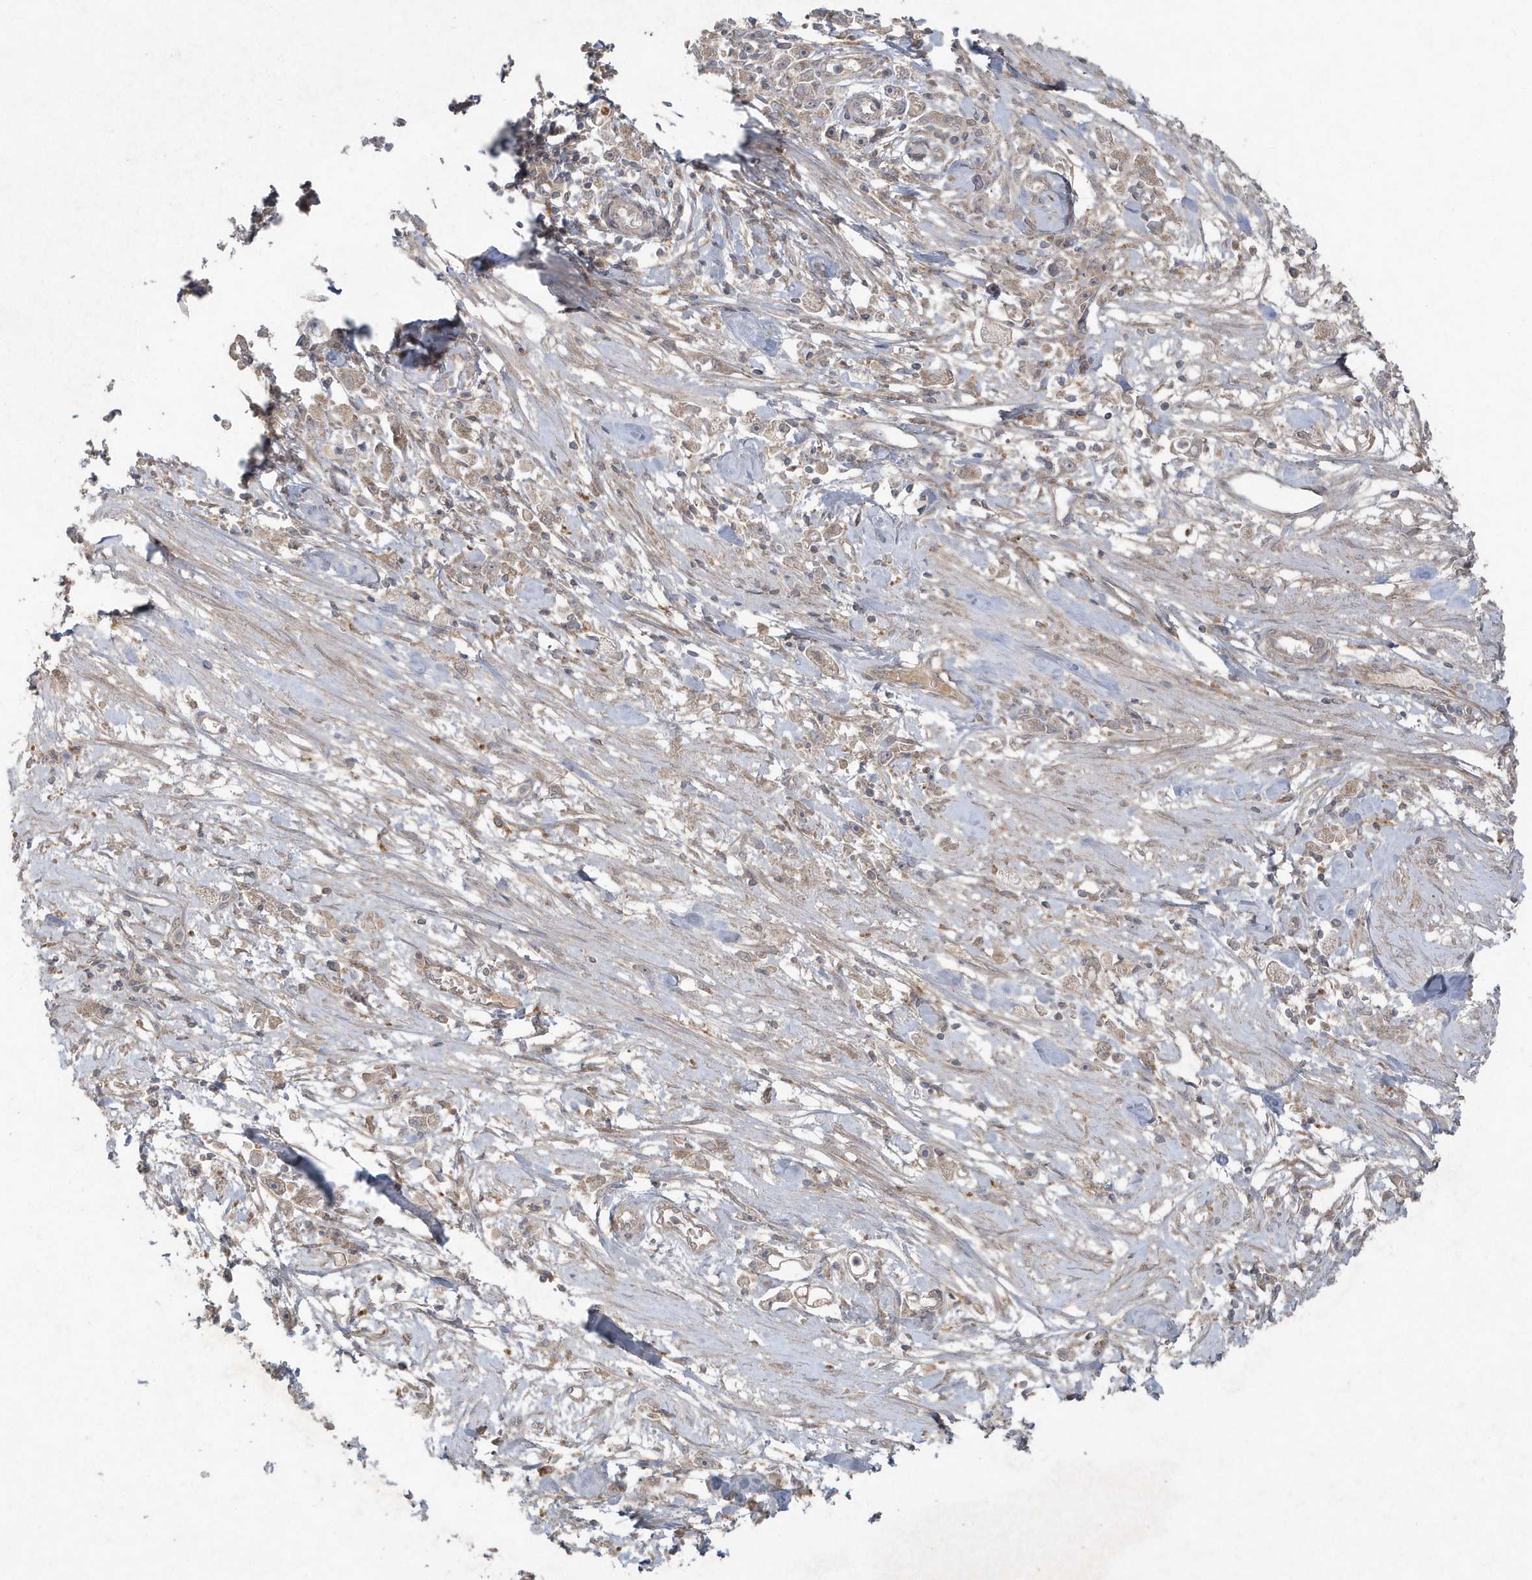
{"staining": {"intensity": "weak", "quantity": ">75%", "location": "cytoplasmic/membranous"}, "tissue": "stomach cancer", "cell_type": "Tumor cells", "image_type": "cancer", "snomed": [{"axis": "morphology", "description": "Adenocarcinoma, NOS"}, {"axis": "topography", "description": "Stomach"}], "caption": "Immunohistochemical staining of human stomach cancer demonstrates low levels of weak cytoplasmic/membranous protein expression in approximately >75% of tumor cells.", "gene": "C1RL", "patient": {"sex": "female", "age": 59}}